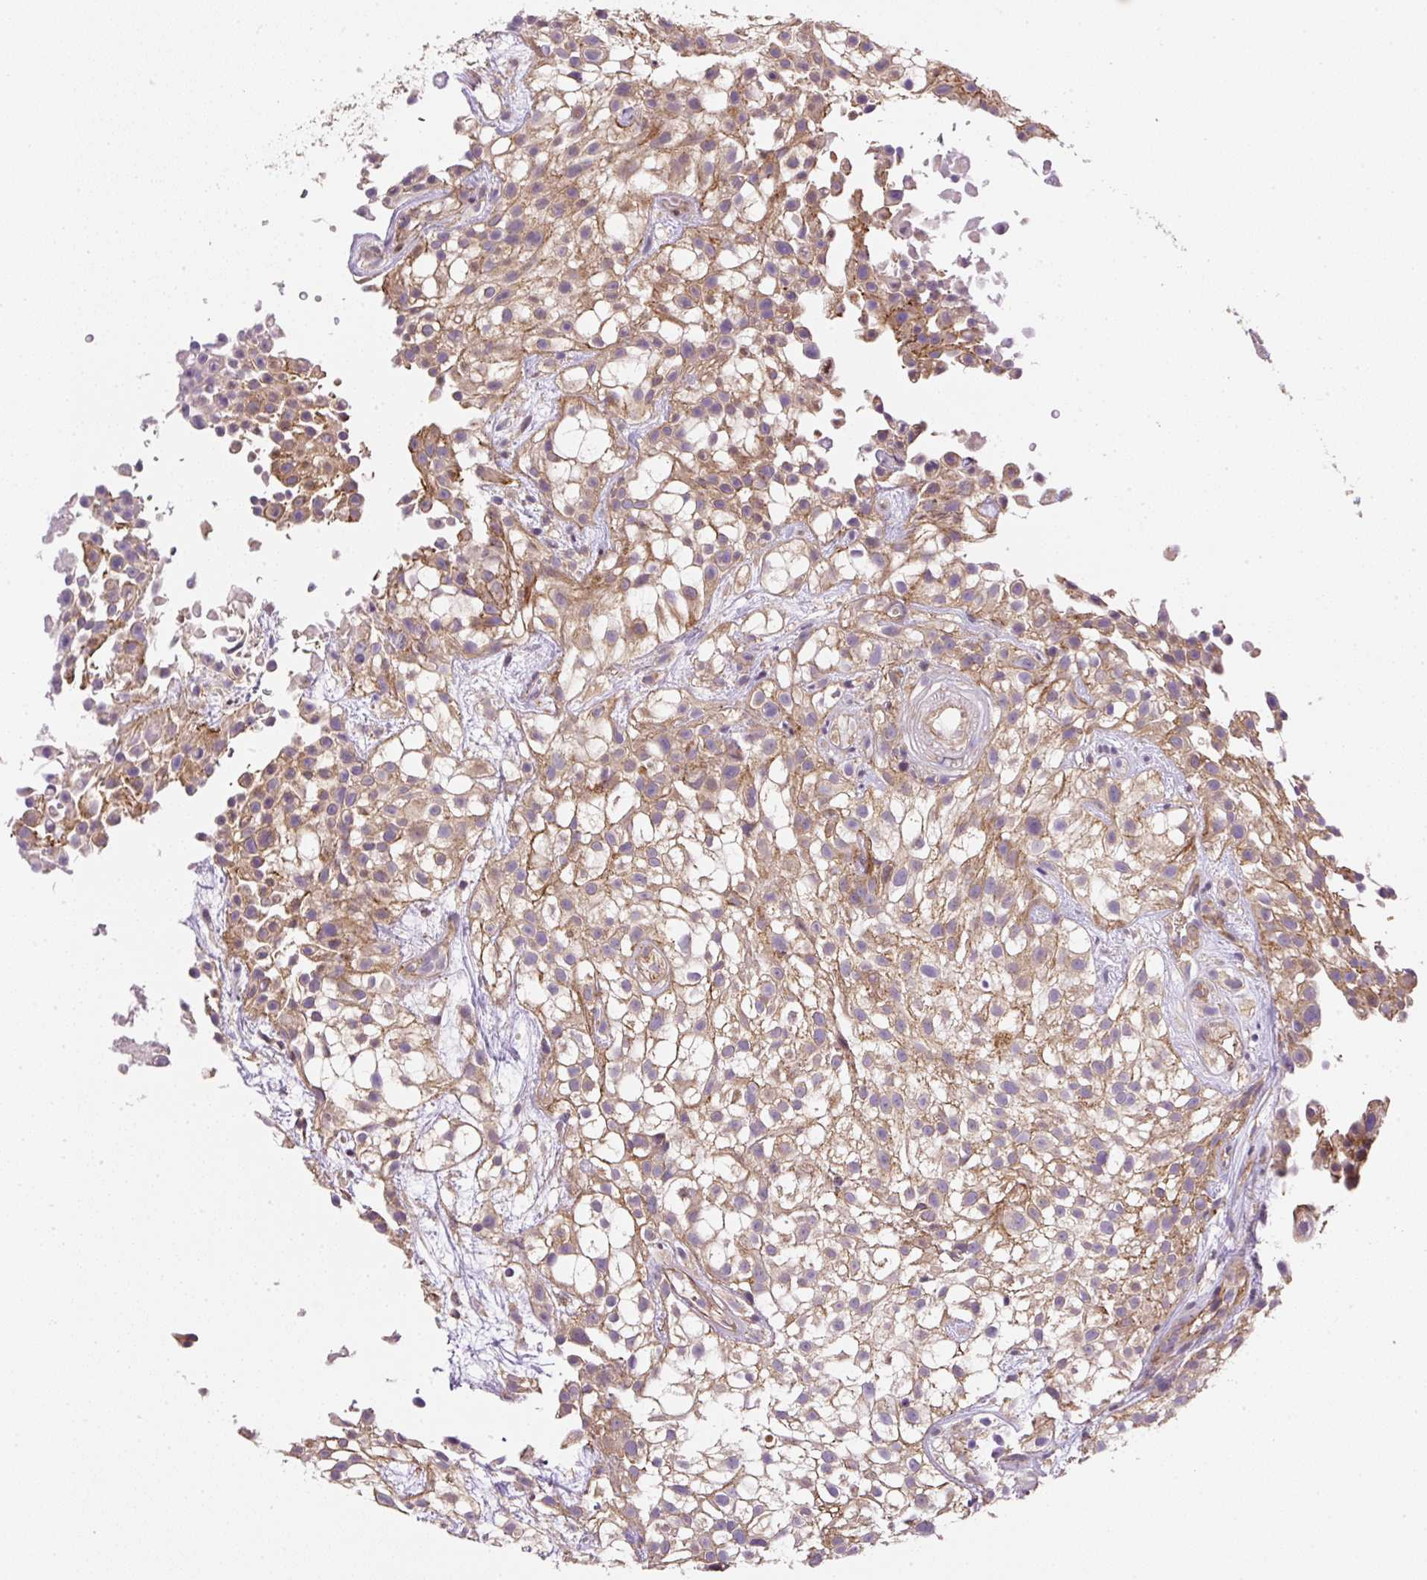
{"staining": {"intensity": "moderate", "quantity": ">75%", "location": "cytoplasmic/membranous"}, "tissue": "urothelial cancer", "cell_type": "Tumor cells", "image_type": "cancer", "snomed": [{"axis": "morphology", "description": "Urothelial carcinoma, High grade"}, {"axis": "topography", "description": "Urinary bladder"}], "caption": "This is a histology image of IHC staining of urothelial carcinoma (high-grade), which shows moderate expression in the cytoplasmic/membranous of tumor cells.", "gene": "RNF170", "patient": {"sex": "male", "age": 56}}